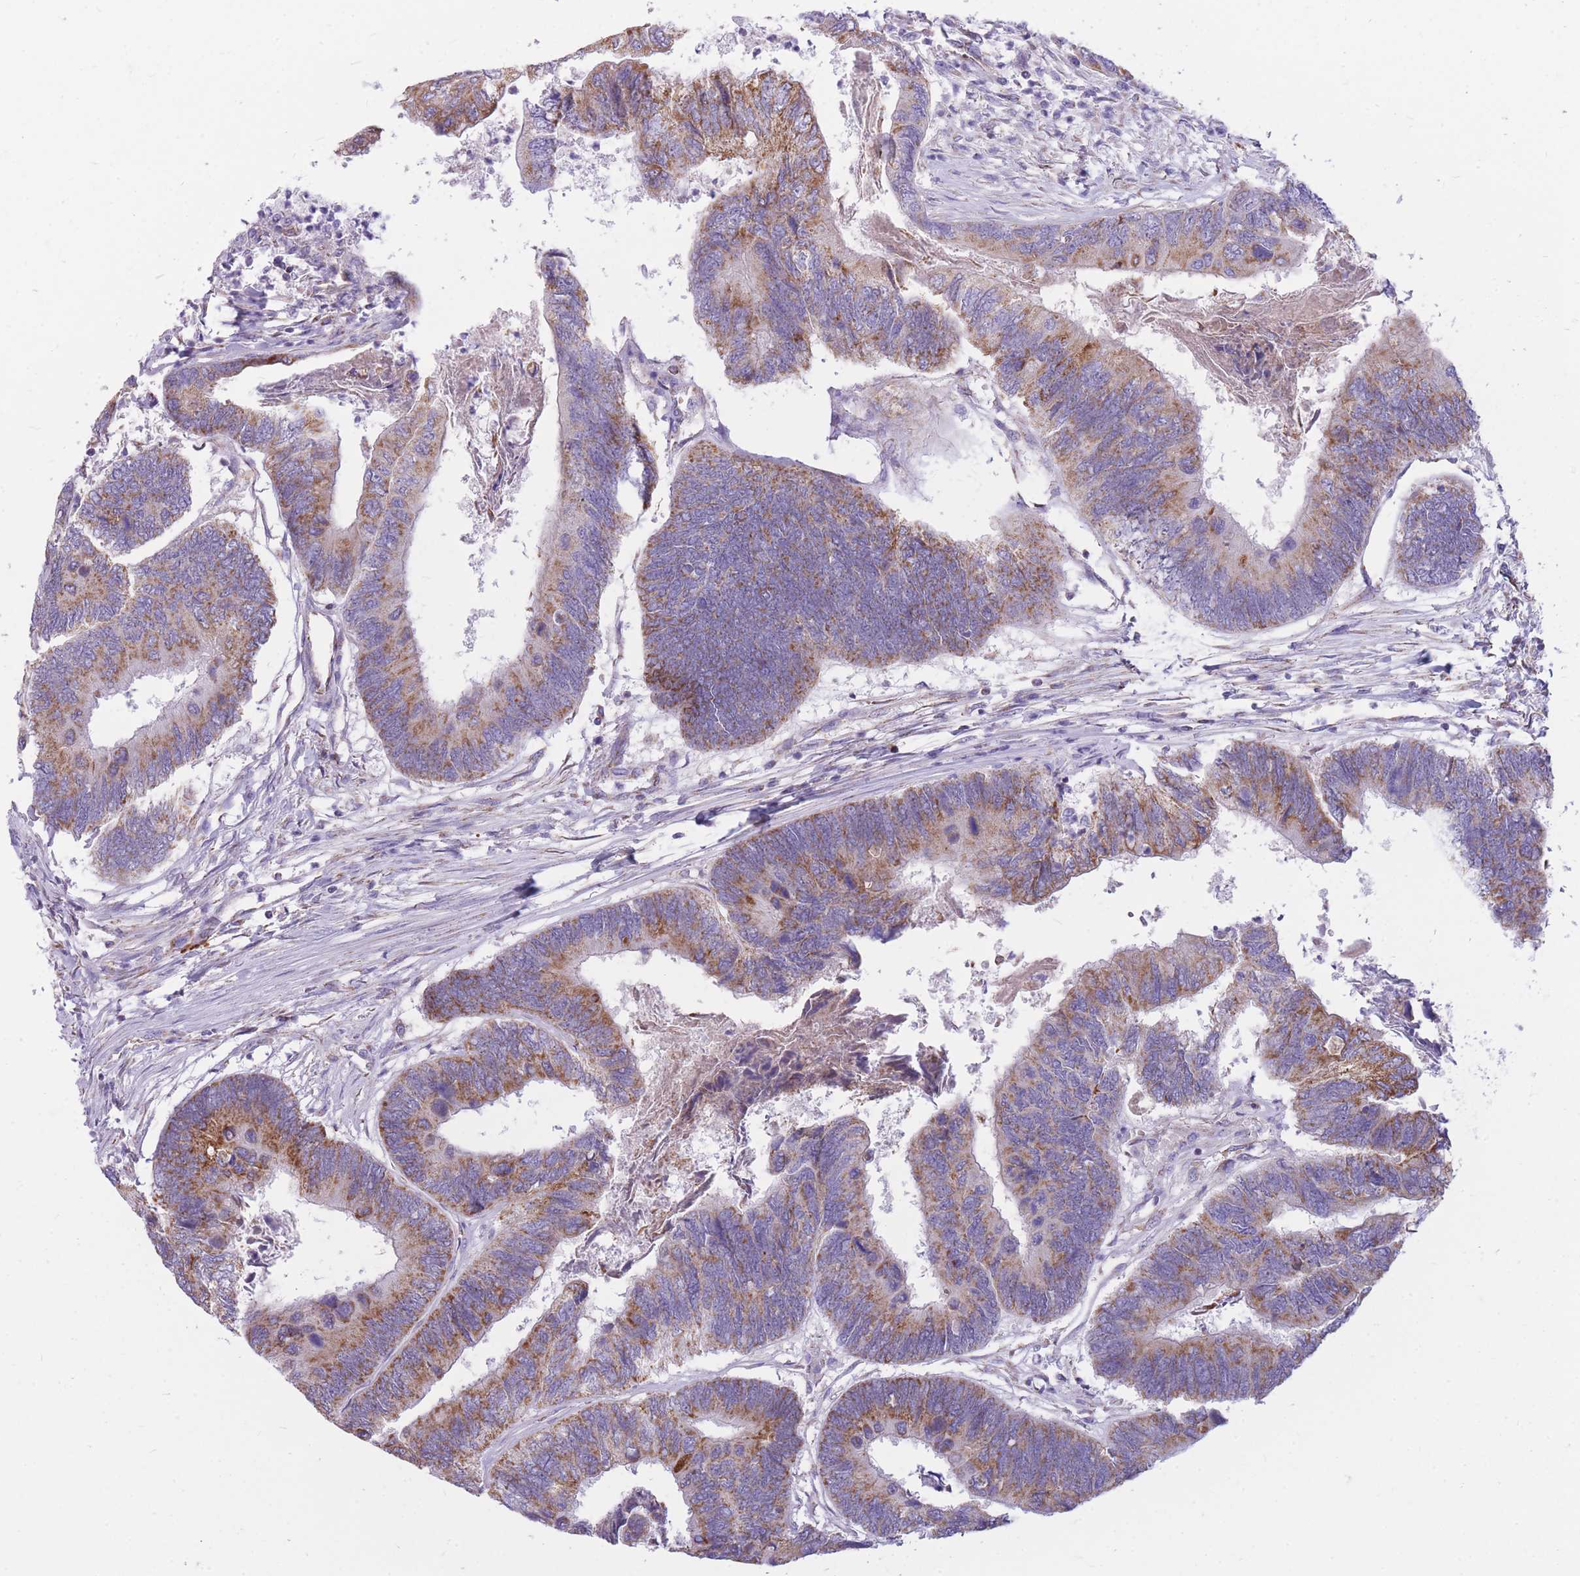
{"staining": {"intensity": "moderate", "quantity": ">75%", "location": "cytoplasmic/membranous"}, "tissue": "colorectal cancer", "cell_type": "Tumor cells", "image_type": "cancer", "snomed": [{"axis": "morphology", "description": "Adenocarcinoma, NOS"}, {"axis": "topography", "description": "Colon"}], "caption": "Tumor cells demonstrate medium levels of moderate cytoplasmic/membranous expression in about >75% of cells in human colorectal cancer (adenocarcinoma).", "gene": "PCSK1", "patient": {"sex": "female", "age": 67}}